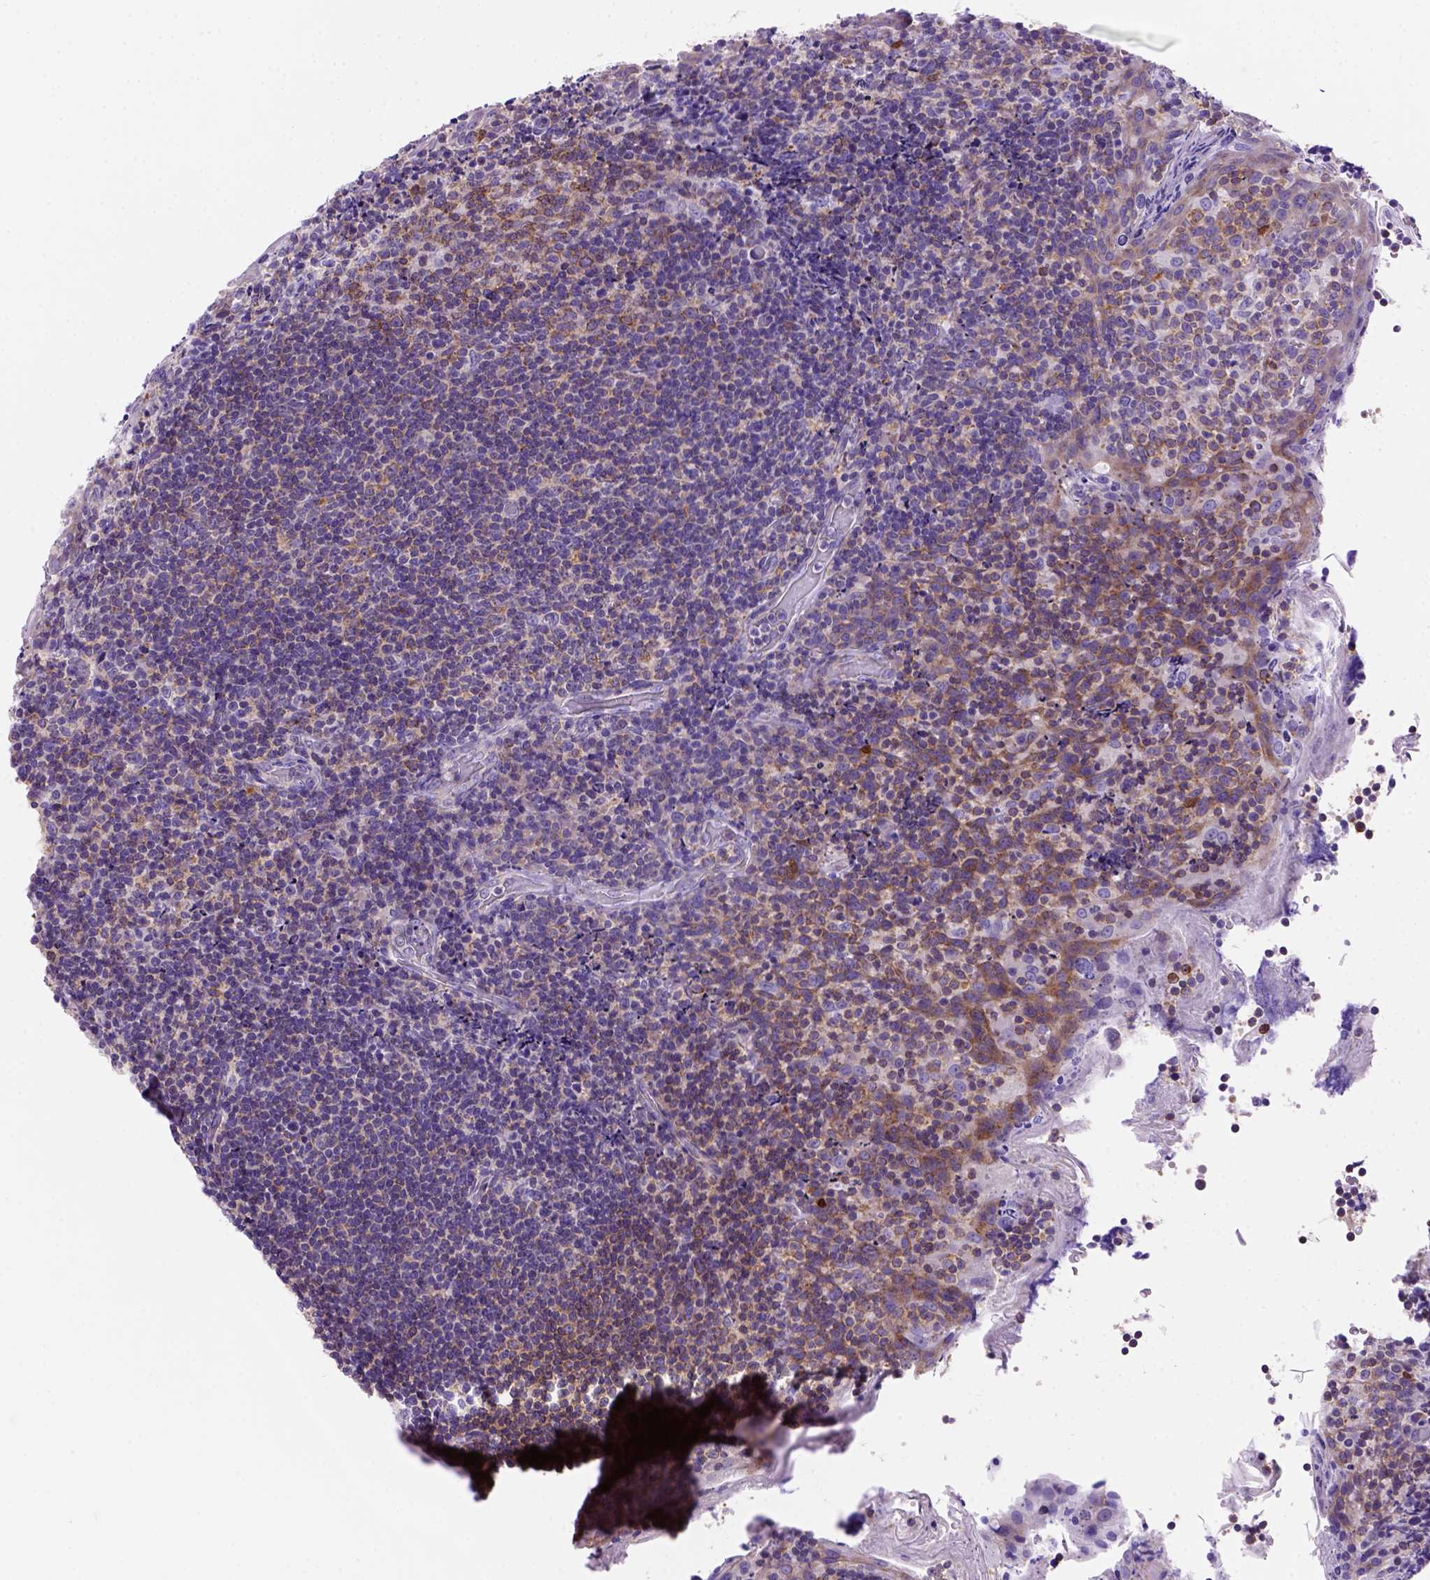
{"staining": {"intensity": "moderate", "quantity": ">75%", "location": "cytoplasmic/membranous"}, "tissue": "tonsil", "cell_type": "Germinal center cells", "image_type": "normal", "snomed": [{"axis": "morphology", "description": "Normal tissue, NOS"}, {"axis": "topography", "description": "Tonsil"}], "caption": "About >75% of germinal center cells in normal tonsil exhibit moderate cytoplasmic/membranous protein positivity as visualized by brown immunohistochemical staining.", "gene": "FOXI1", "patient": {"sex": "female", "age": 10}}